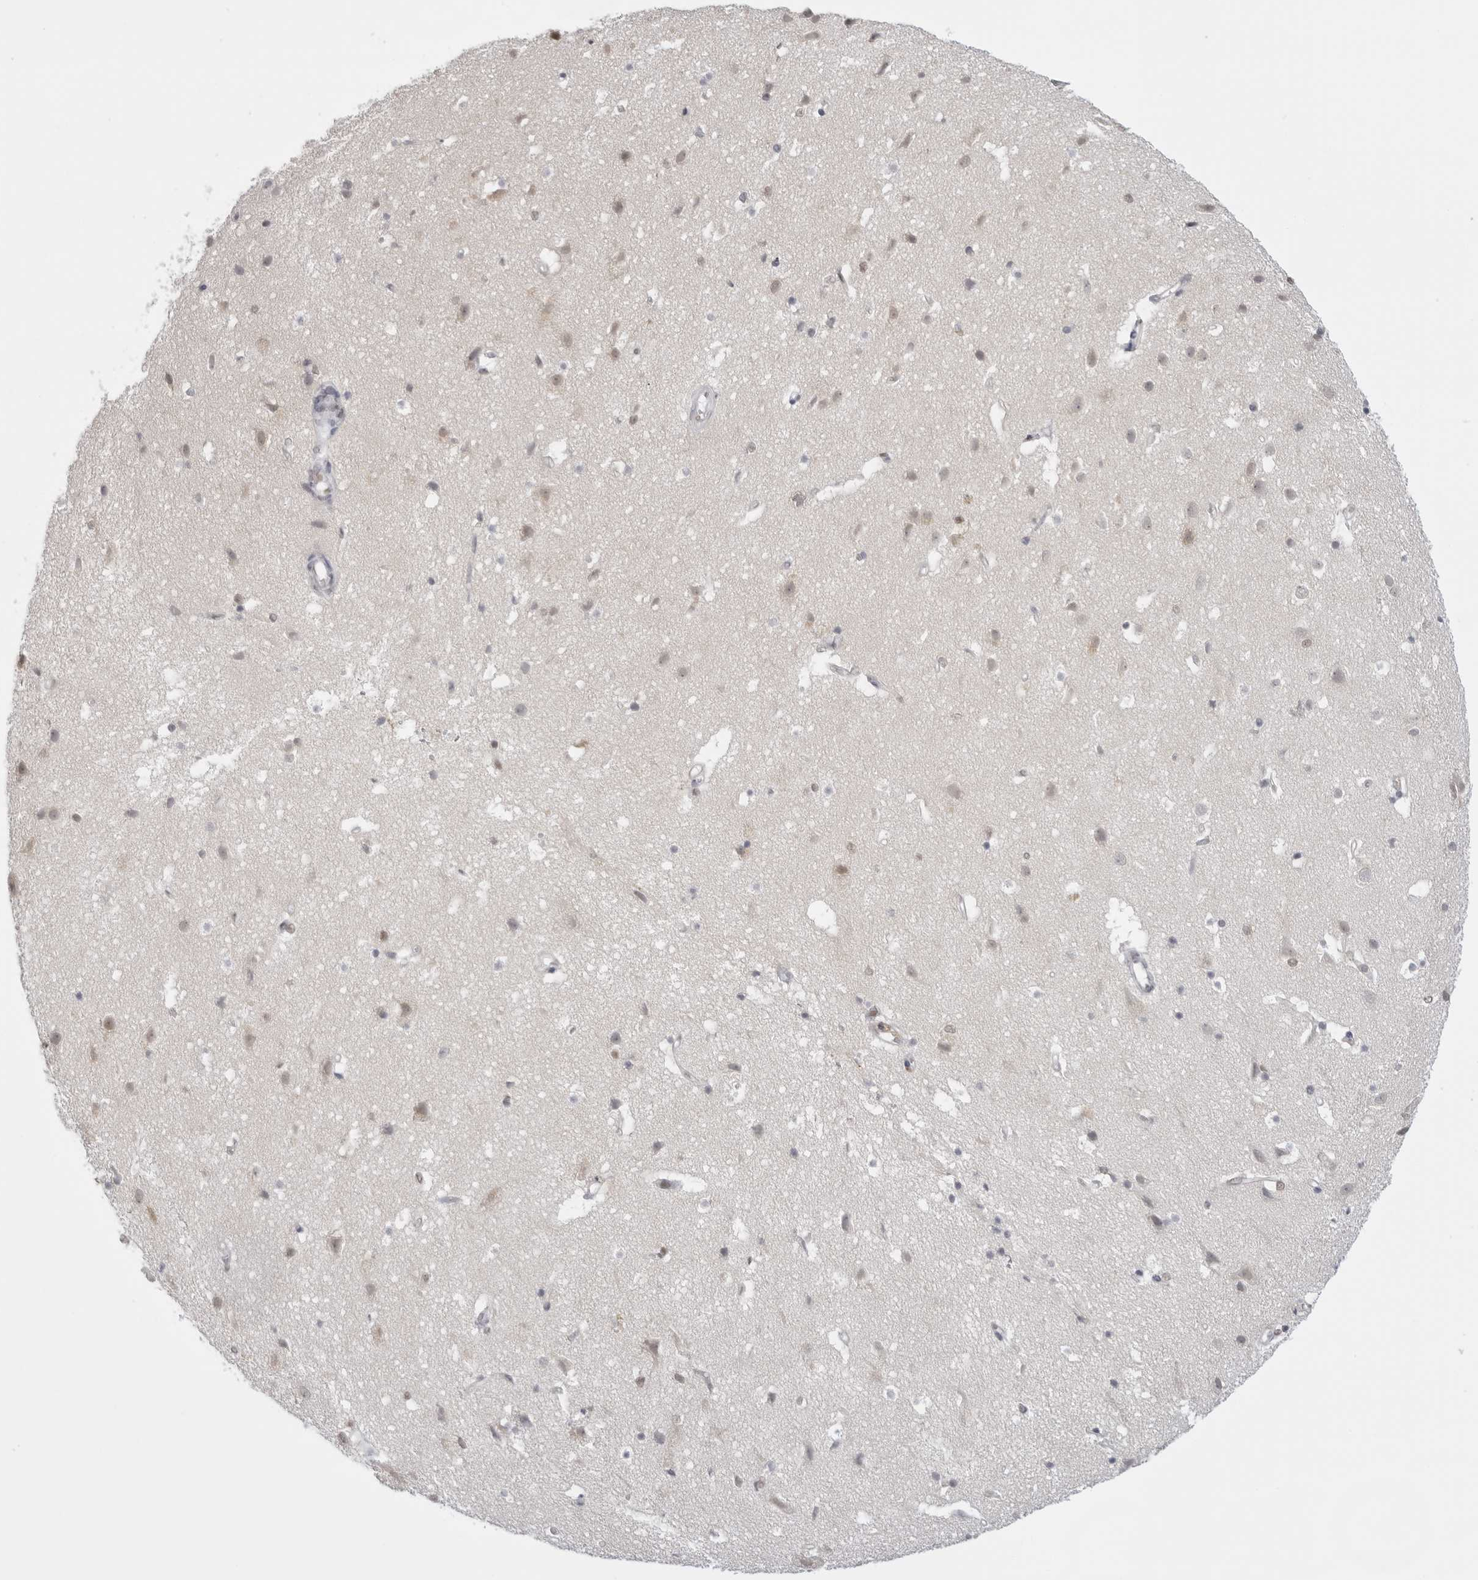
{"staining": {"intensity": "weak", "quantity": "<25%", "location": "nuclear"}, "tissue": "cerebral cortex", "cell_type": "Endothelial cells", "image_type": "normal", "snomed": [{"axis": "morphology", "description": "Normal tissue, NOS"}, {"axis": "topography", "description": "Cerebral cortex"}], "caption": "Human cerebral cortex stained for a protein using immunohistochemistry (IHC) exhibits no positivity in endothelial cells.", "gene": "RPA2", "patient": {"sex": "male", "age": 54}}